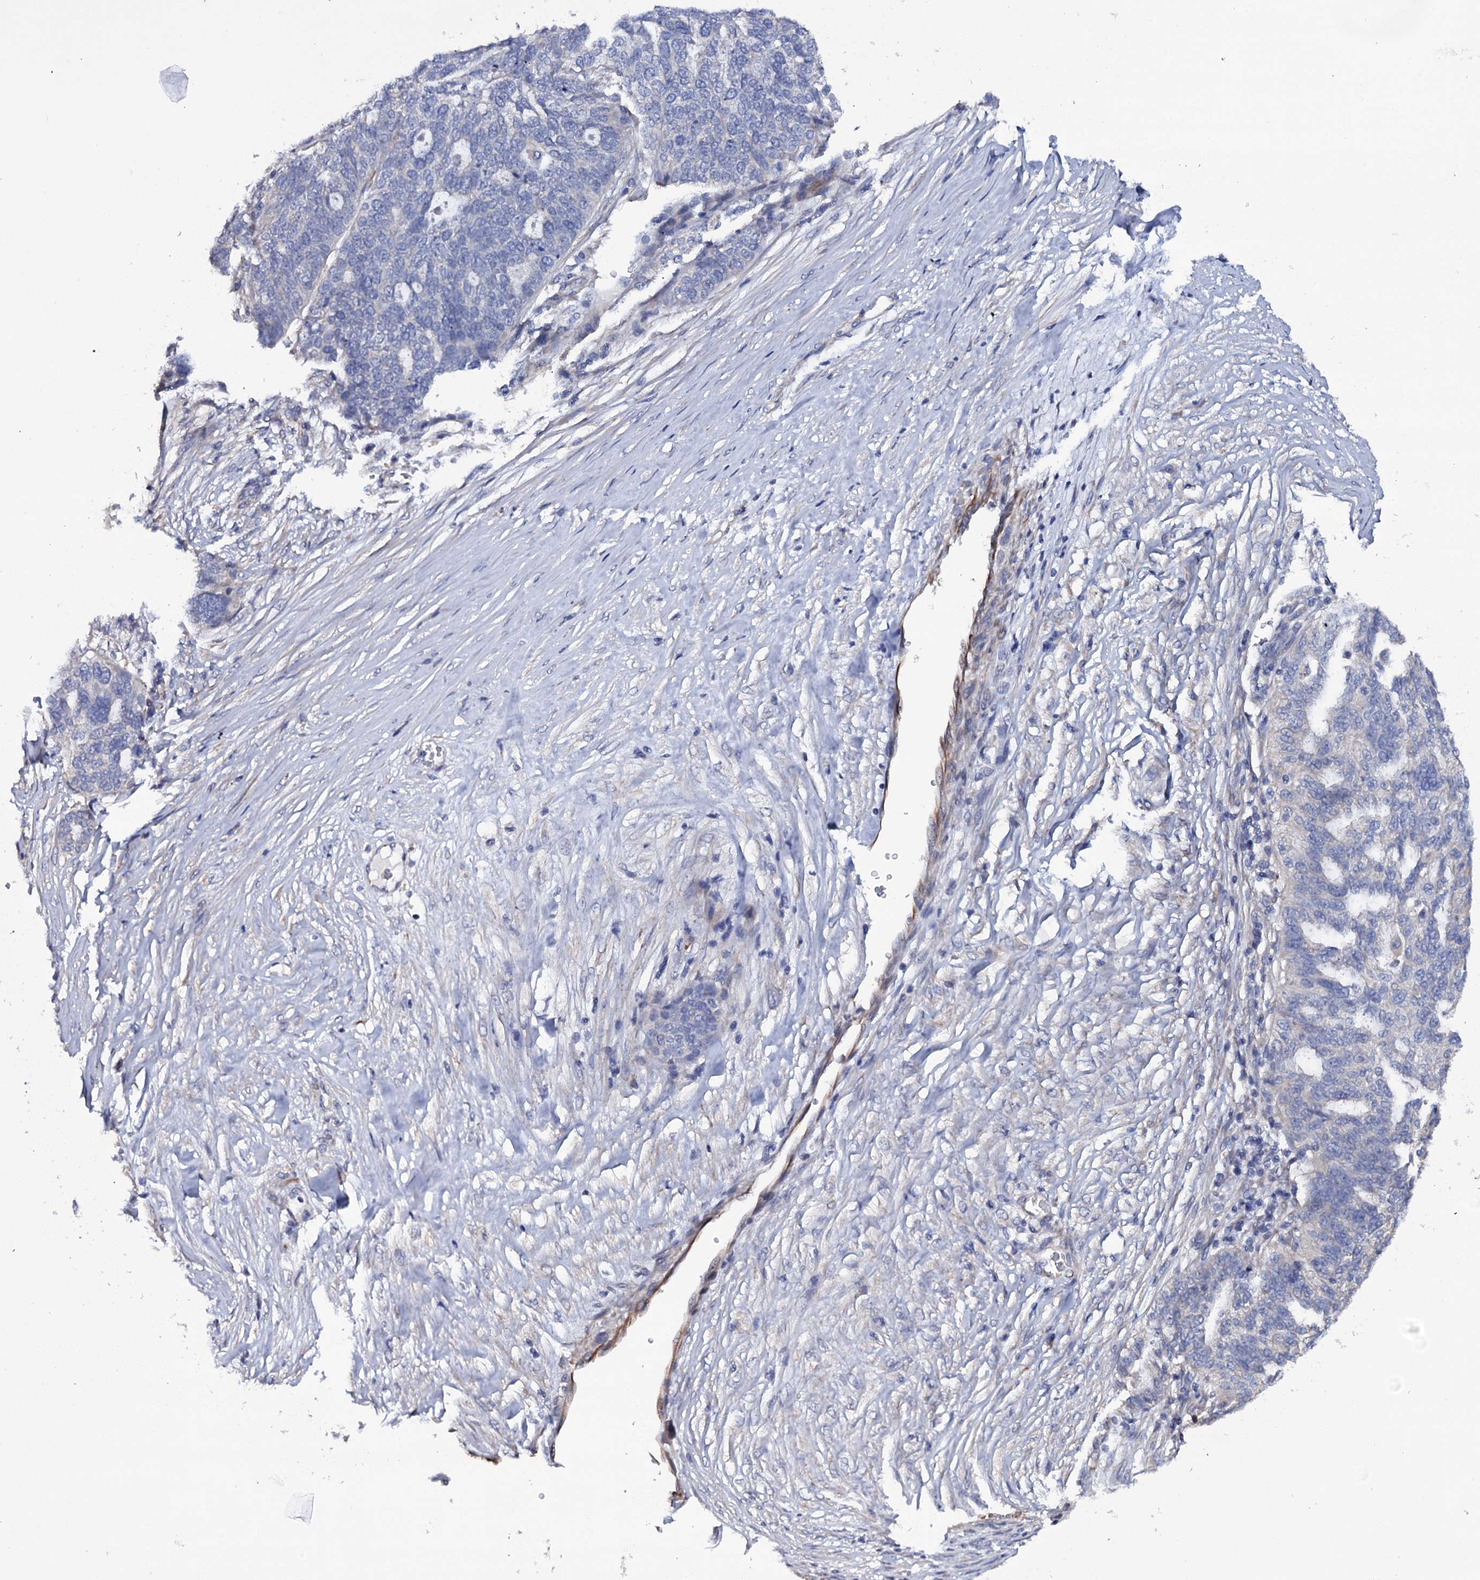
{"staining": {"intensity": "negative", "quantity": "none", "location": "none"}, "tissue": "ovarian cancer", "cell_type": "Tumor cells", "image_type": "cancer", "snomed": [{"axis": "morphology", "description": "Cystadenocarcinoma, serous, NOS"}, {"axis": "topography", "description": "Ovary"}], "caption": "Immunohistochemistry photomicrograph of ovarian cancer stained for a protein (brown), which shows no positivity in tumor cells. (DAB immunohistochemistry, high magnification).", "gene": "BCL2L14", "patient": {"sex": "female", "age": 59}}